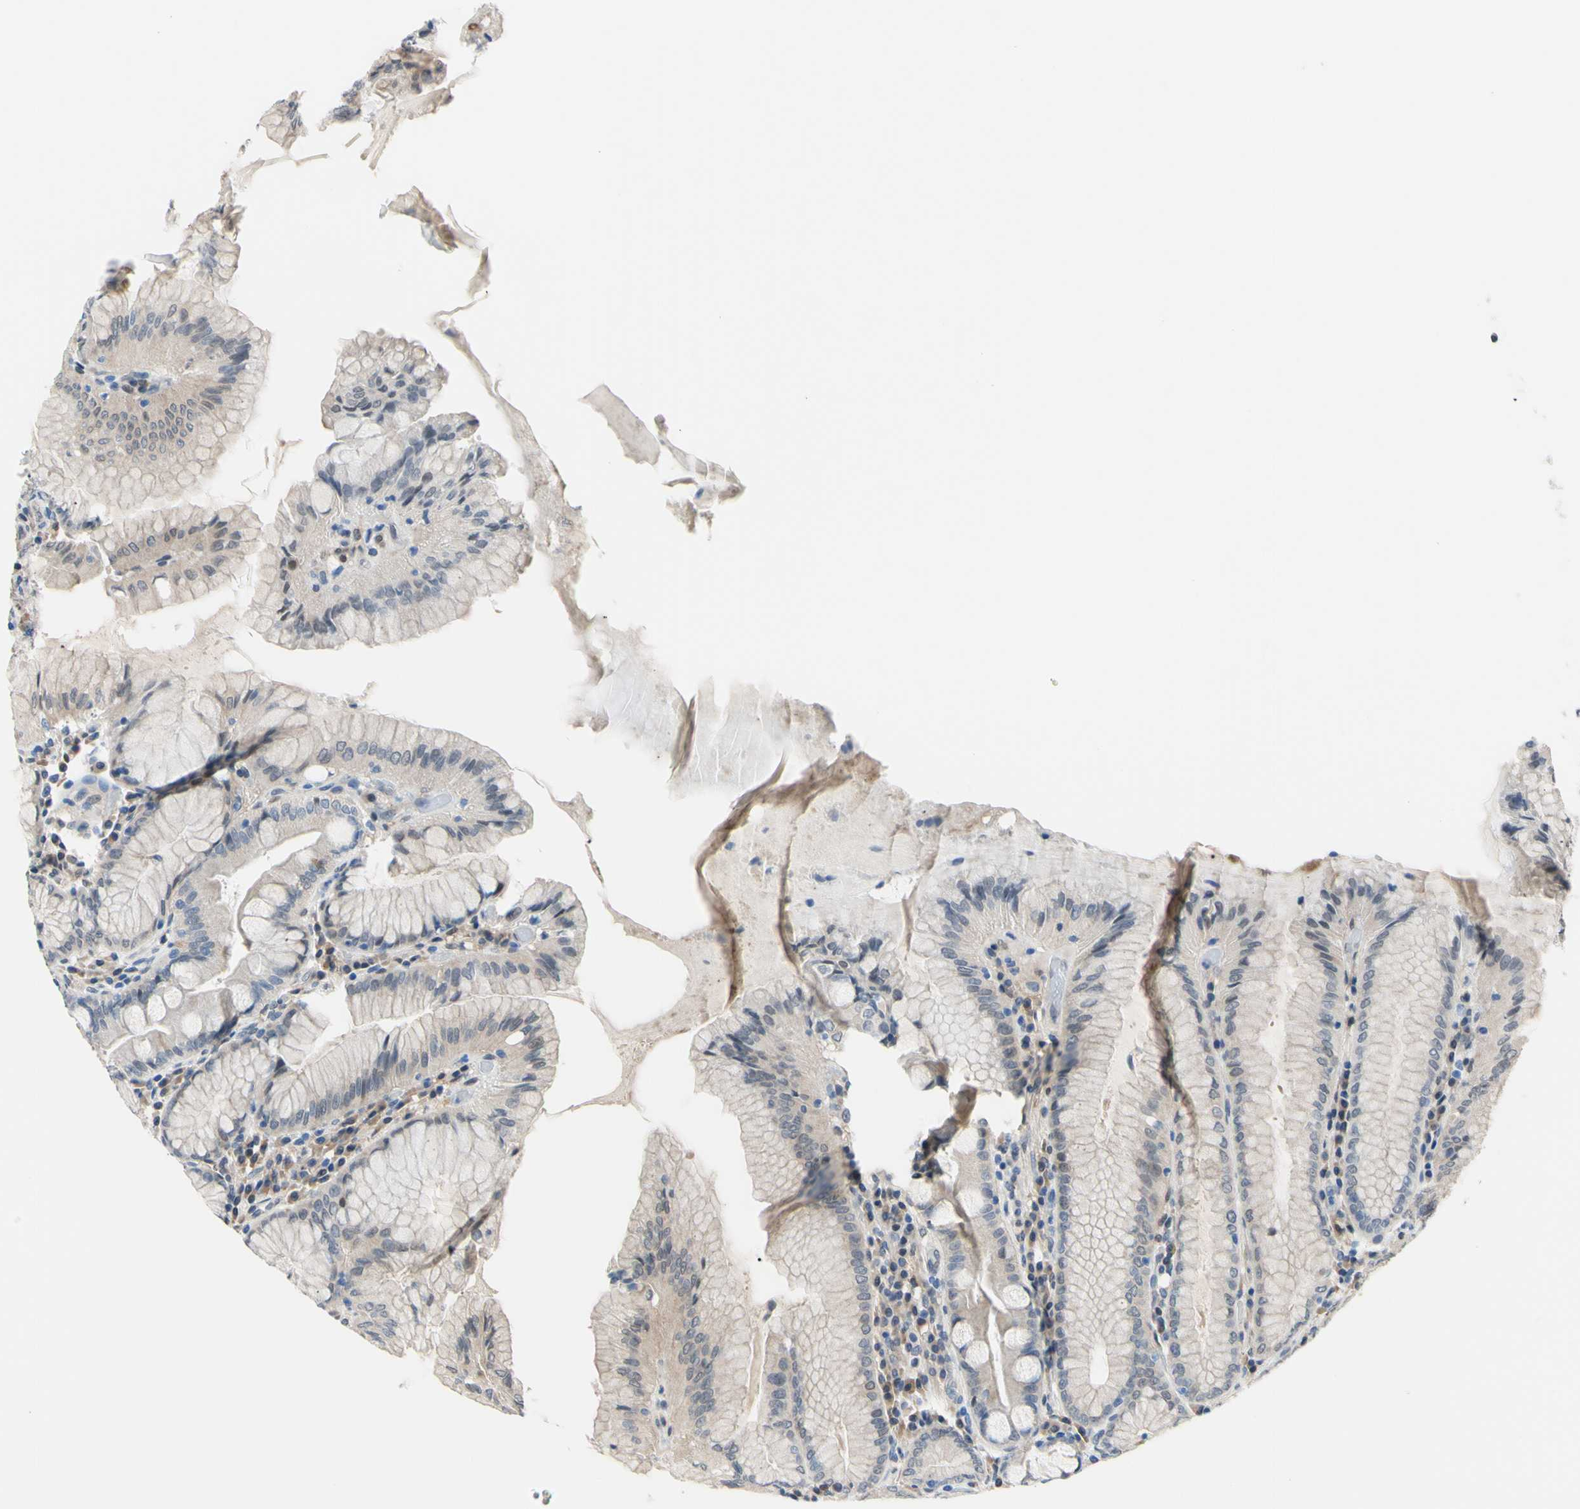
{"staining": {"intensity": "weak", "quantity": ">75%", "location": "cytoplasmic/membranous"}, "tissue": "stomach", "cell_type": "Glandular cells", "image_type": "normal", "snomed": [{"axis": "morphology", "description": "Normal tissue, NOS"}, {"axis": "topography", "description": "Stomach, lower"}], "caption": "Immunohistochemistry staining of benign stomach, which displays low levels of weak cytoplasmic/membranous staining in about >75% of glandular cells indicating weak cytoplasmic/membranous protein positivity. The staining was performed using DAB (brown) for protein detection and nuclei were counterstained in hematoxylin (blue).", "gene": "NOL3", "patient": {"sex": "female", "age": 76}}